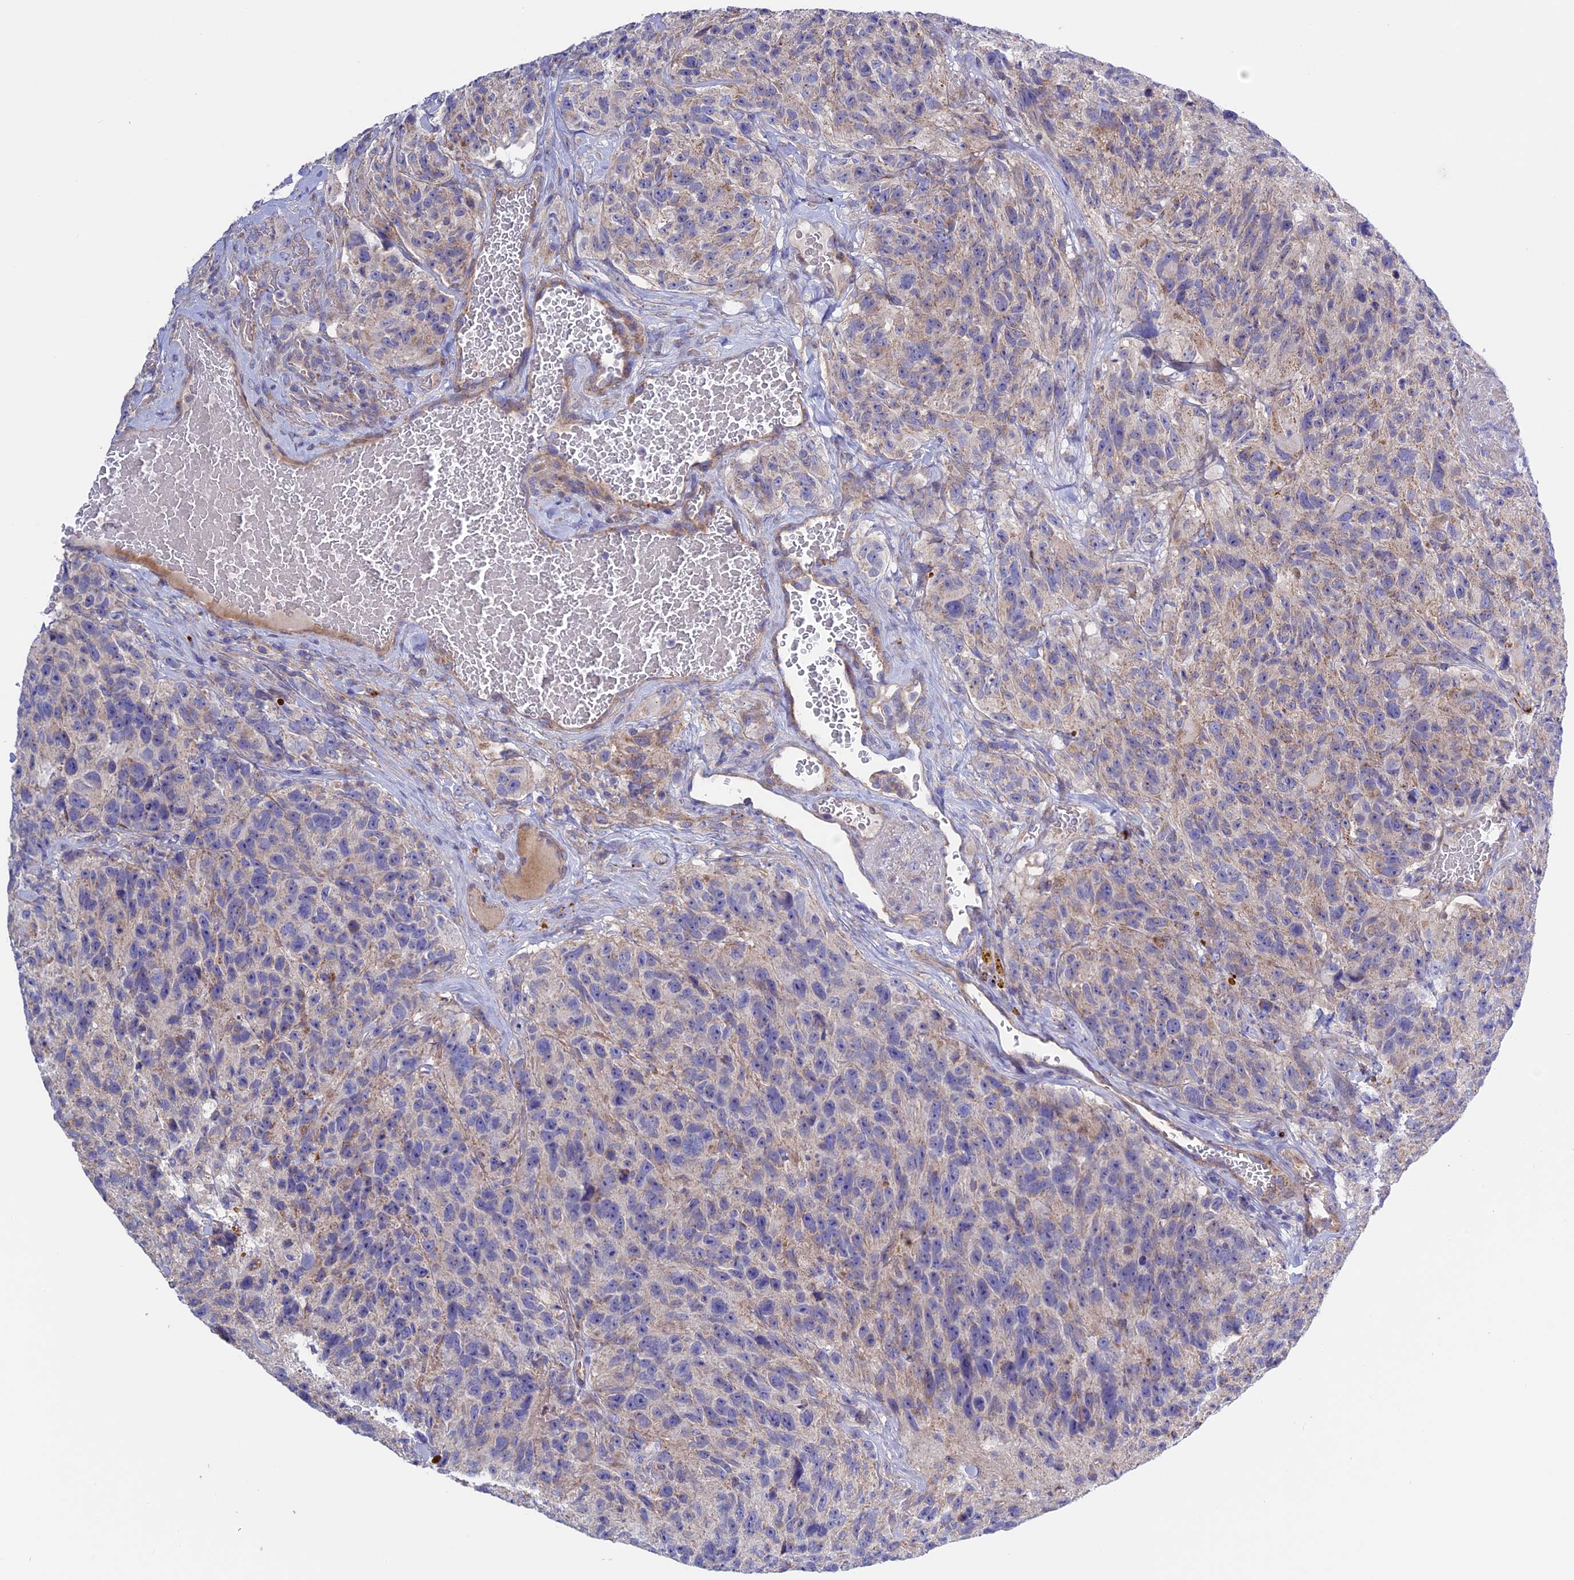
{"staining": {"intensity": "negative", "quantity": "none", "location": "none"}, "tissue": "glioma", "cell_type": "Tumor cells", "image_type": "cancer", "snomed": [{"axis": "morphology", "description": "Glioma, malignant, High grade"}, {"axis": "topography", "description": "Brain"}], "caption": "Immunohistochemical staining of glioma exhibits no significant staining in tumor cells.", "gene": "ETFDH", "patient": {"sex": "male", "age": 69}}